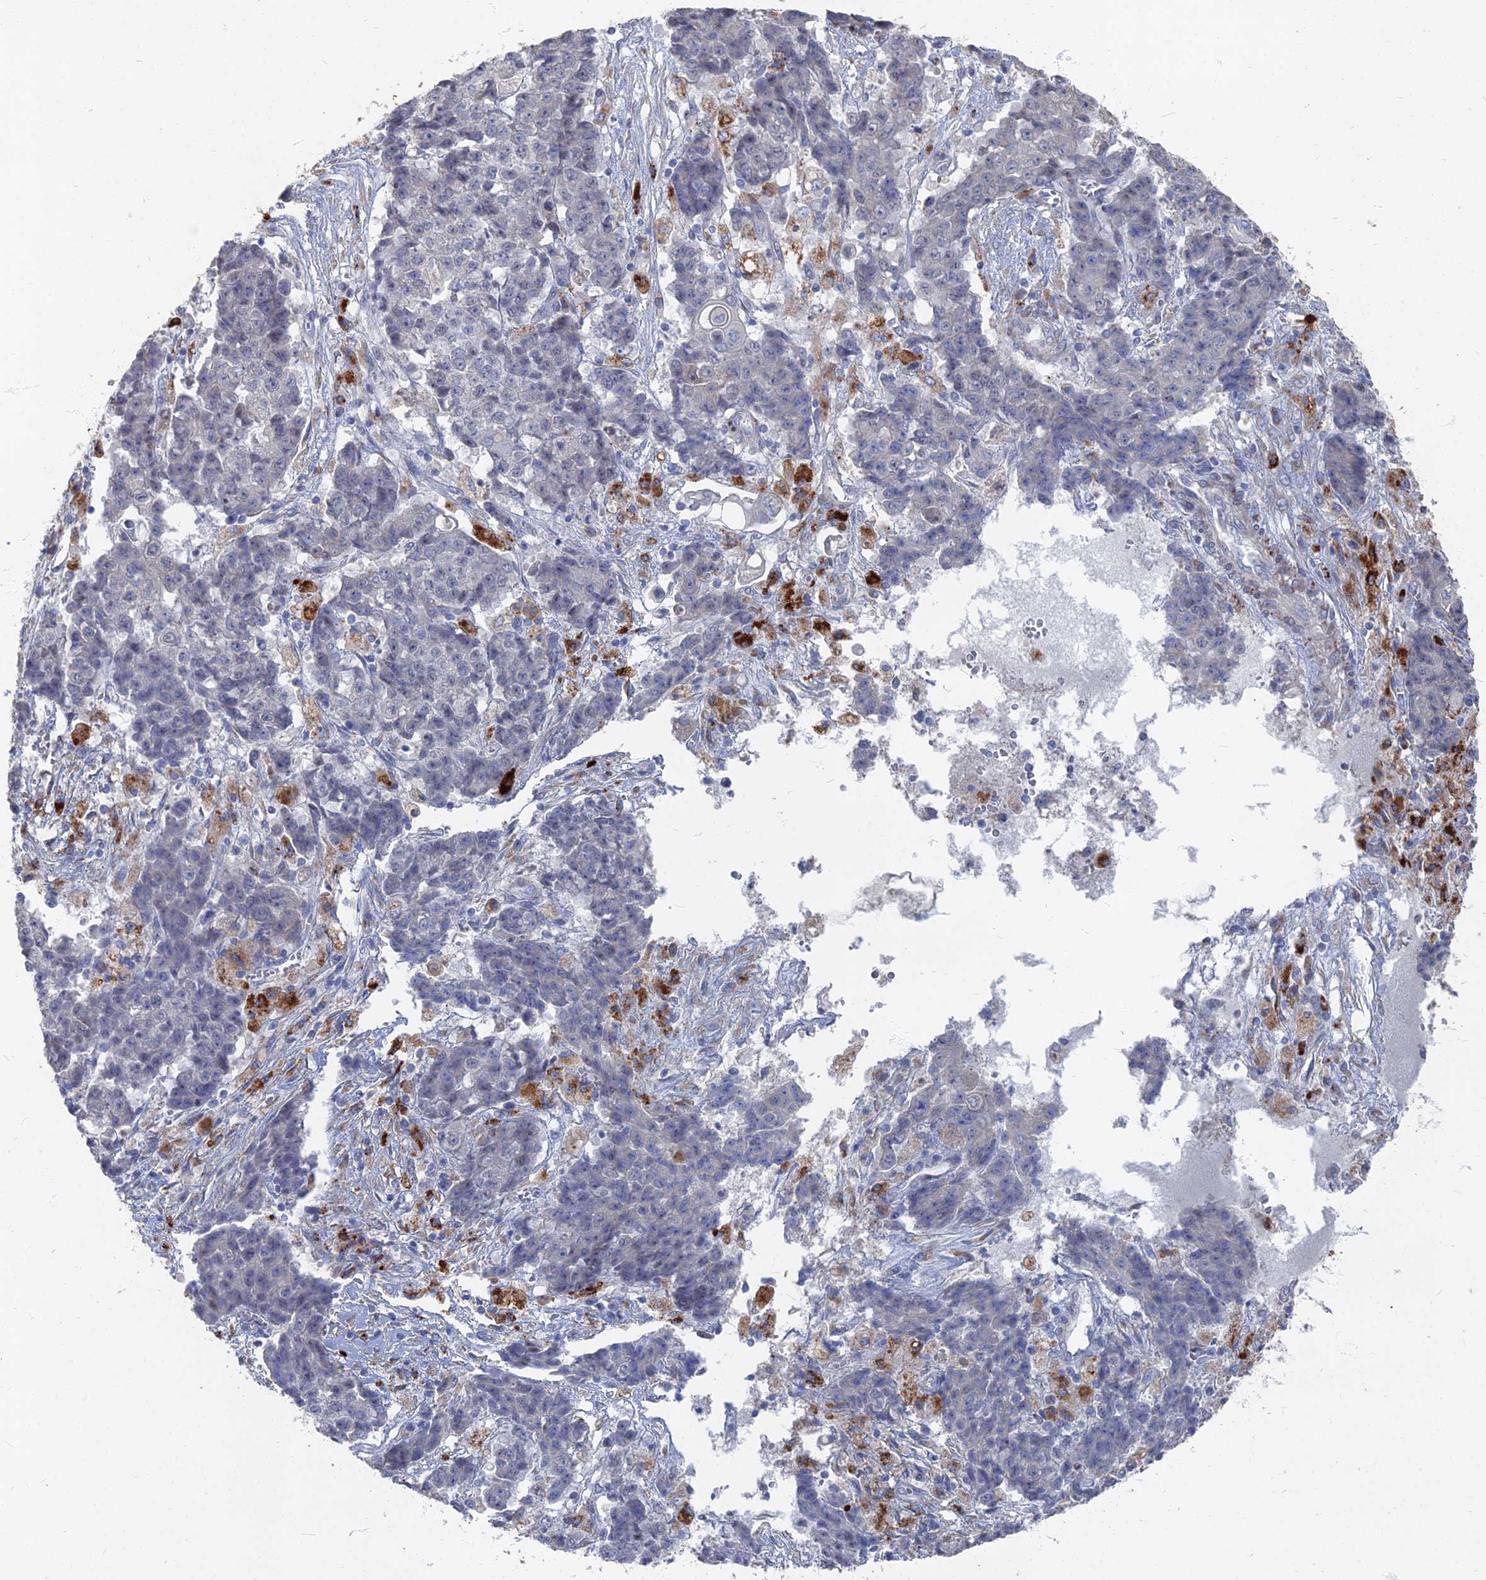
{"staining": {"intensity": "negative", "quantity": "none", "location": "none"}, "tissue": "ovarian cancer", "cell_type": "Tumor cells", "image_type": "cancer", "snomed": [{"axis": "morphology", "description": "Carcinoma, endometroid"}, {"axis": "topography", "description": "Ovary"}], "caption": "This is an IHC image of human ovarian endometroid carcinoma. There is no expression in tumor cells.", "gene": "TMEM128", "patient": {"sex": "female", "age": 42}}